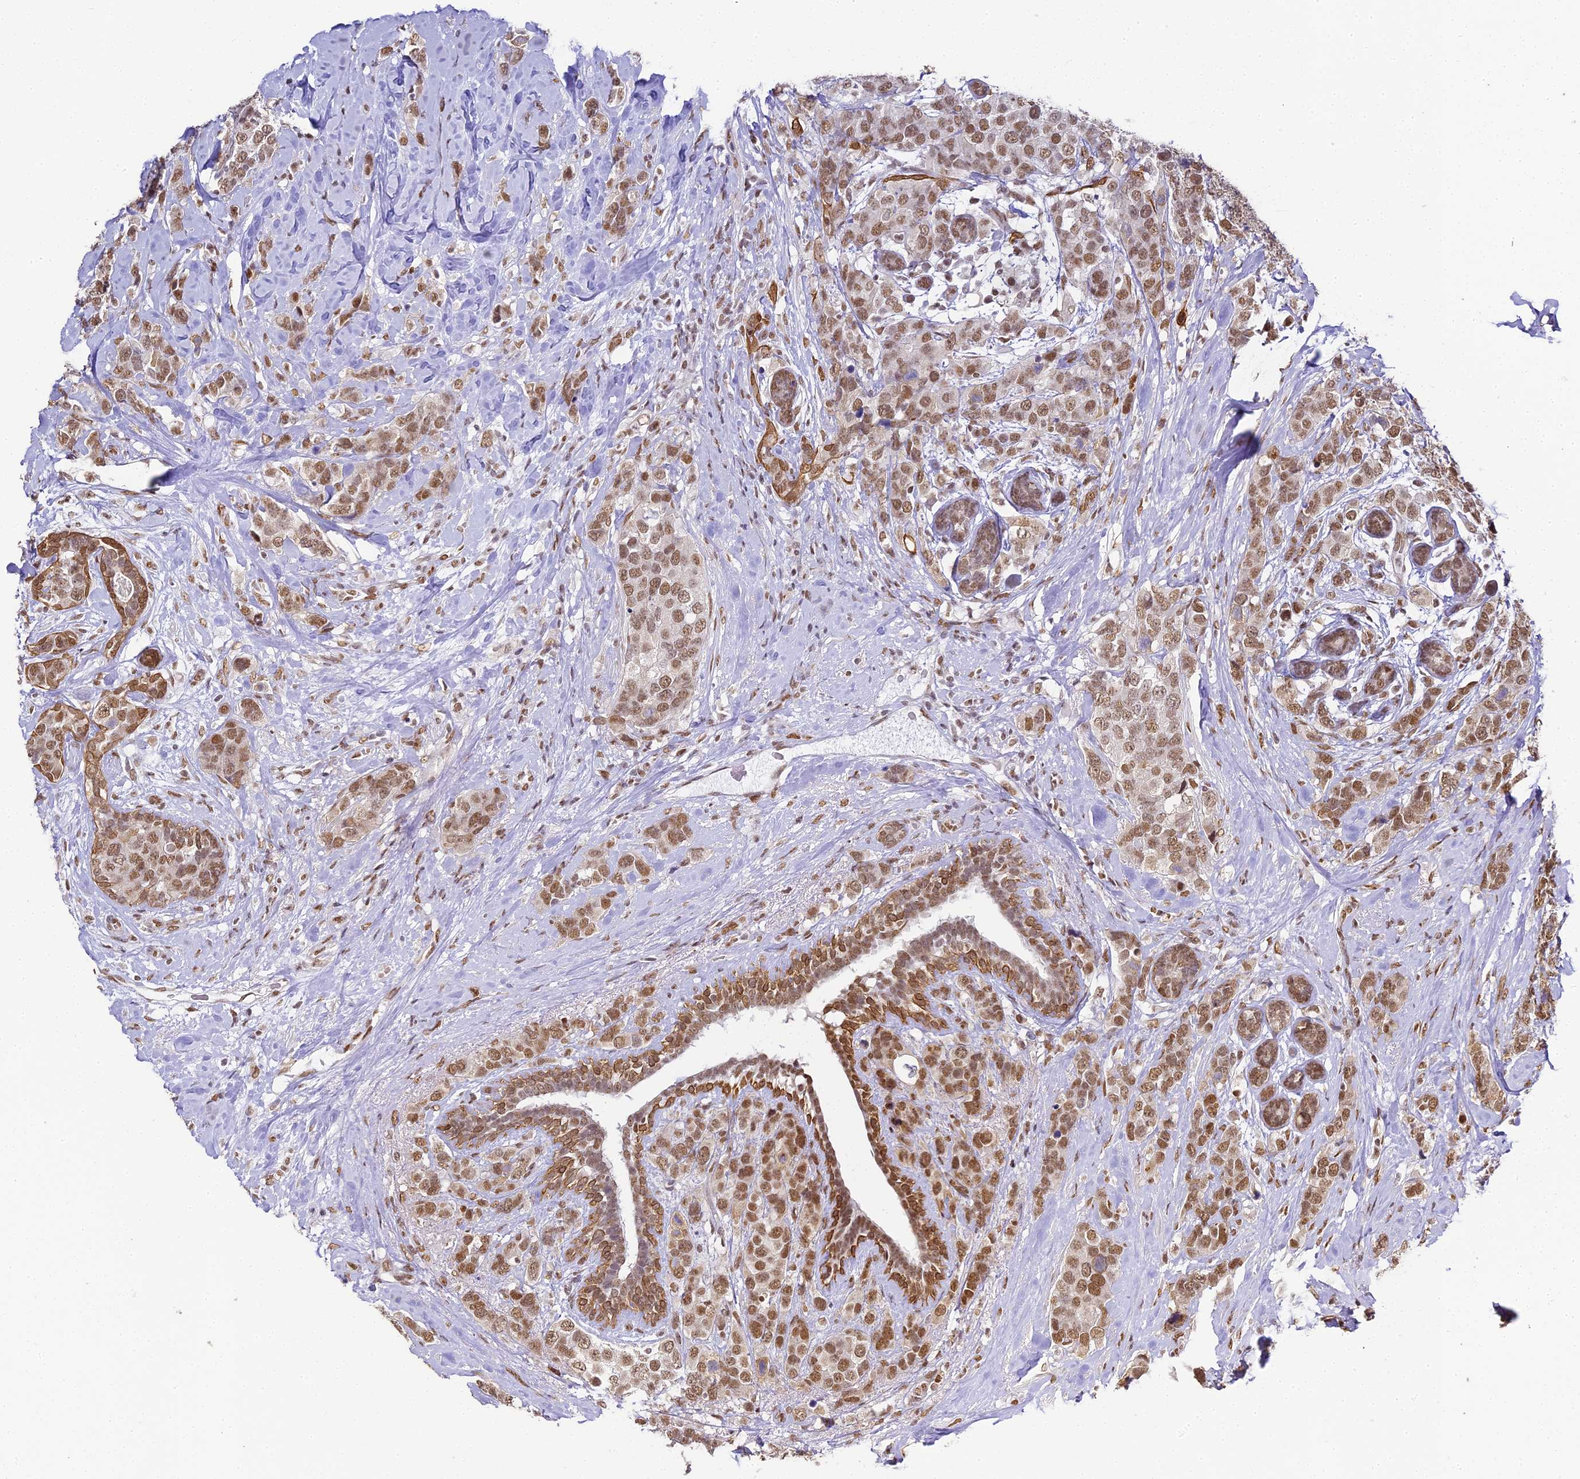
{"staining": {"intensity": "moderate", "quantity": ">75%", "location": "nuclear"}, "tissue": "breast cancer", "cell_type": "Tumor cells", "image_type": "cancer", "snomed": [{"axis": "morphology", "description": "Lobular carcinoma"}, {"axis": "topography", "description": "Breast"}], "caption": "High-power microscopy captured an IHC histopathology image of breast cancer (lobular carcinoma), revealing moderate nuclear staining in about >75% of tumor cells.", "gene": "HNRNPA1", "patient": {"sex": "female", "age": 59}}